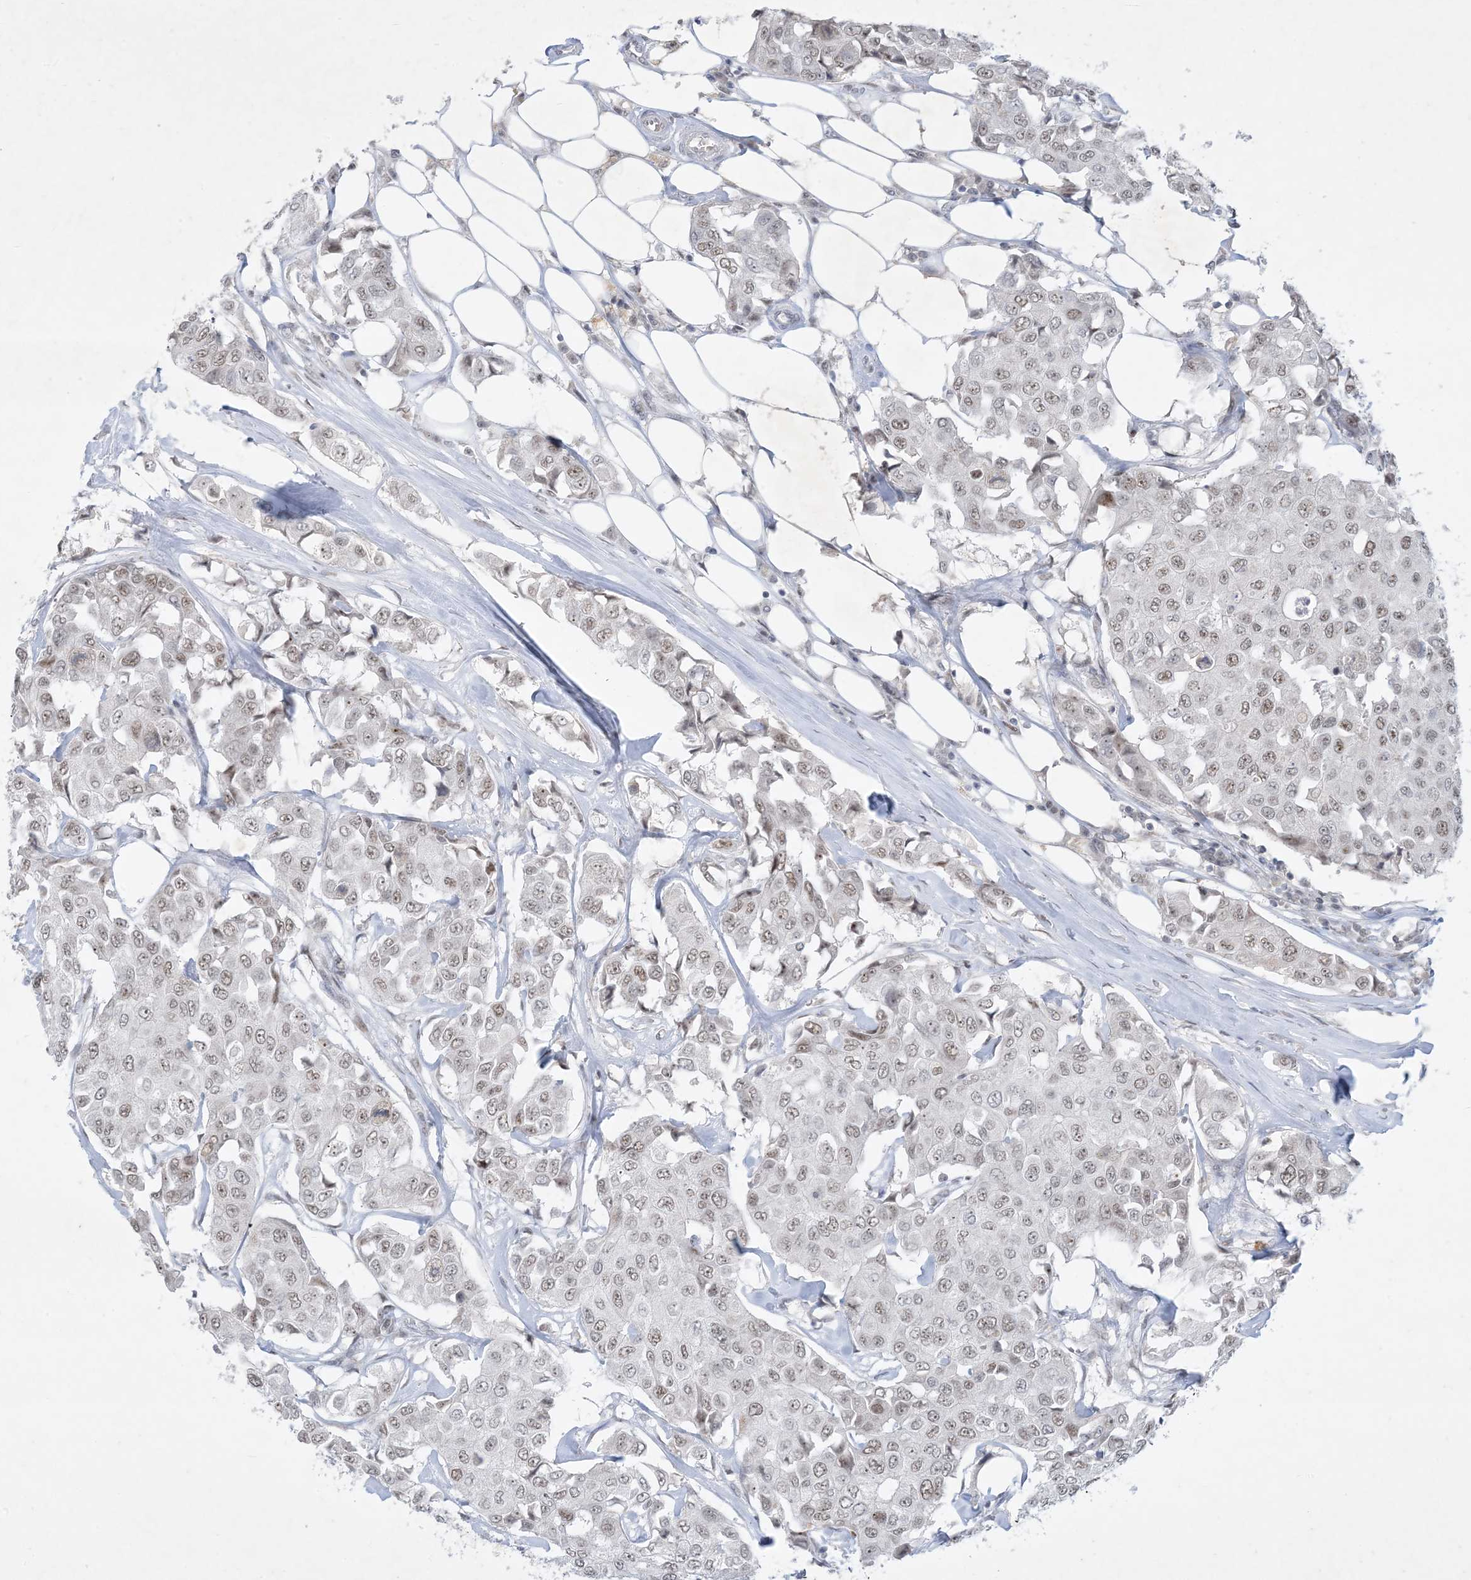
{"staining": {"intensity": "weak", "quantity": ">75%", "location": "nuclear"}, "tissue": "breast cancer", "cell_type": "Tumor cells", "image_type": "cancer", "snomed": [{"axis": "morphology", "description": "Duct carcinoma"}, {"axis": "topography", "description": "Breast"}], "caption": "Weak nuclear positivity for a protein is identified in approximately >75% of tumor cells of breast intraductal carcinoma using immunohistochemistry (IHC).", "gene": "ZNF674", "patient": {"sex": "female", "age": 80}}